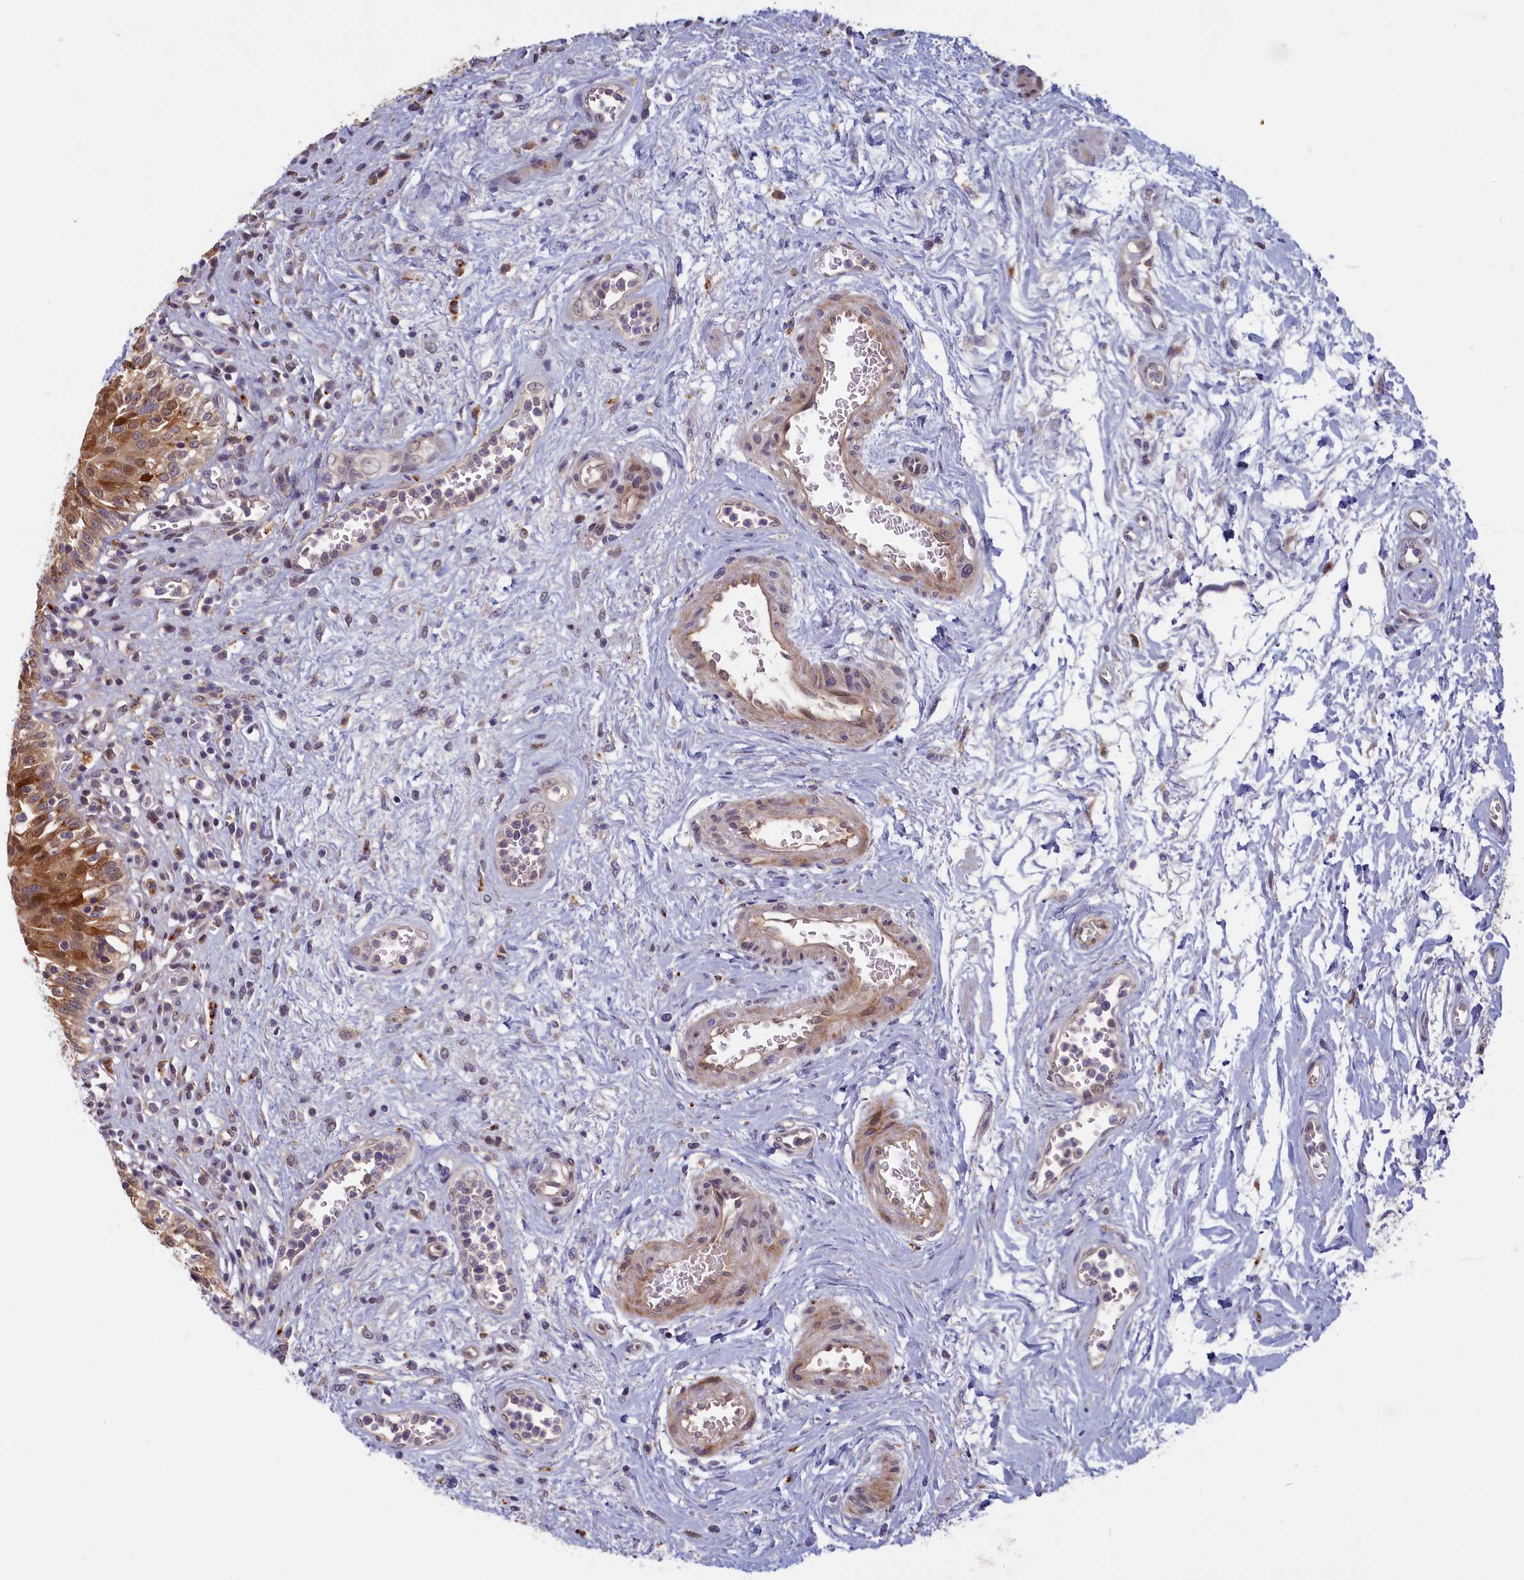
{"staining": {"intensity": "moderate", "quantity": ">75%", "location": "cytoplasmic/membranous,nuclear"}, "tissue": "urinary bladder", "cell_type": "Urothelial cells", "image_type": "normal", "snomed": [{"axis": "morphology", "description": "Normal tissue, NOS"}, {"axis": "morphology", "description": "Inflammation, NOS"}, {"axis": "topography", "description": "Urinary bladder"}], "caption": "Immunohistochemical staining of normal human urinary bladder displays >75% levels of moderate cytoplasmic/membranous,nuclear protein staining in approximately >75% of urothelial cells.", "gene": "FCSK", "patient": {"sex": "male", "age": 63}}